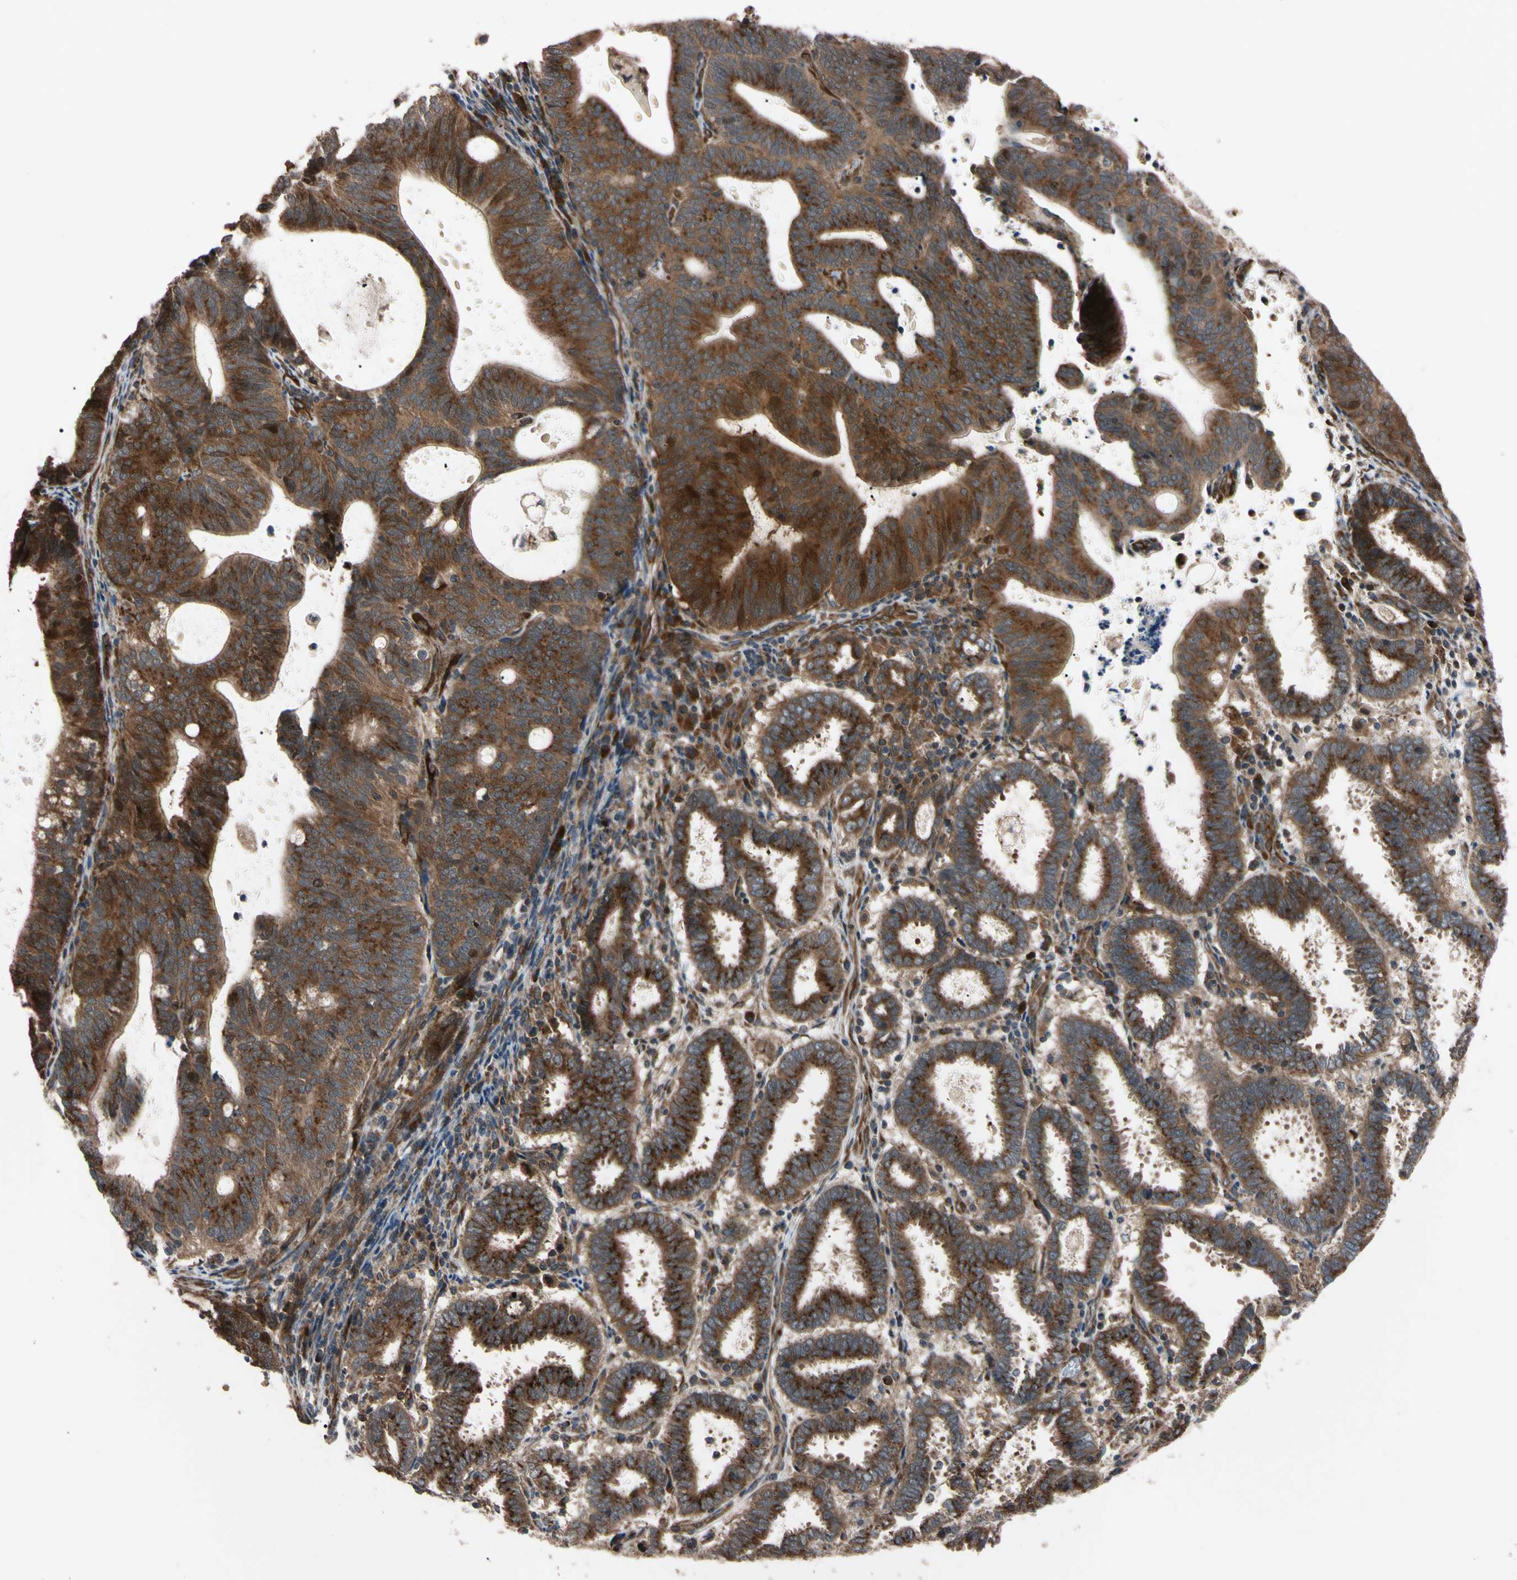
{"staining": {"intensity": "strong", "quantity": ">75%", "location": "cytoplasmic/membranous"}, "tissue": "endometrial cancer", "cell_type": "Tumor cells", "image_type": "cancer", "snomed": [{"axis": "morphology", "description": "Adenocarcinoma, NOS"}, {"axis": "topography", "description": "Uterus"}], "caption": "Strong cytoplasmic/membranous protein positivity is seen in approximately >75% of tumor cells in endometrial cancer (adenocarcinoma). Using DAB (brown) and hematoxylin (blue) stains, captured at high magnification using brightfield microscopy.", "gene": "GUCY1B1", "patient": {"sex": "female", "age": 83}}